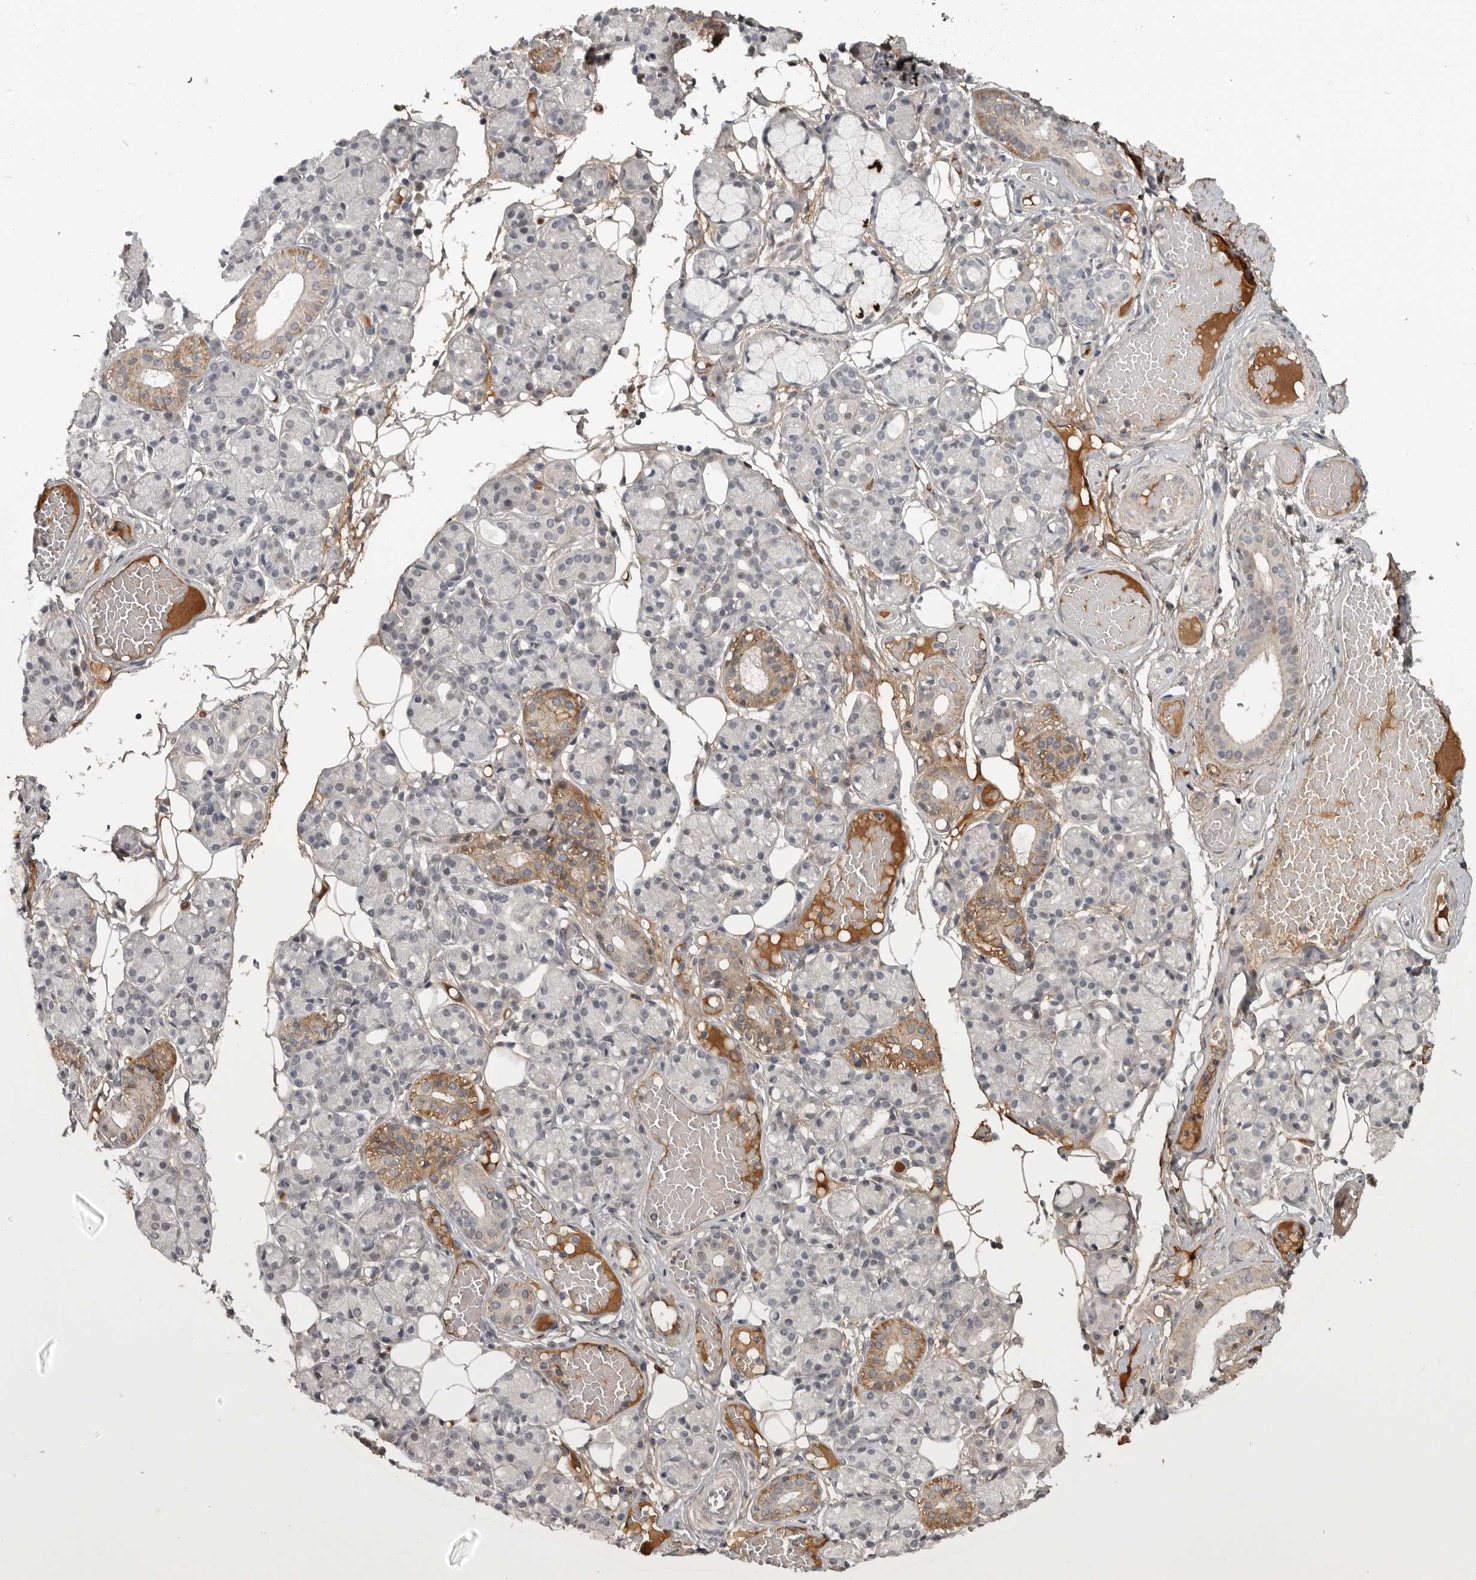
{"staining": {"intensity": "moderate", "quantity": "<25%", "location": "cytoplasmic/membranous"}, "tissue": "salivary gland", "cell_type": "Glandular cells", "image_type": "normal", "snomed": [{"axis": "morphology", "description": "Normal tissue, NOS"}, {"axis": "topography", "description": "Salivary gland"}], "caption": "Protein expression analysis of unremarkable salivary gland shows moderate cytoplasmic/membranous positivity in approximately <25% of glandular cells.", "gene": "ZNF277", "patient": {"sex": "male", "age": 63}}